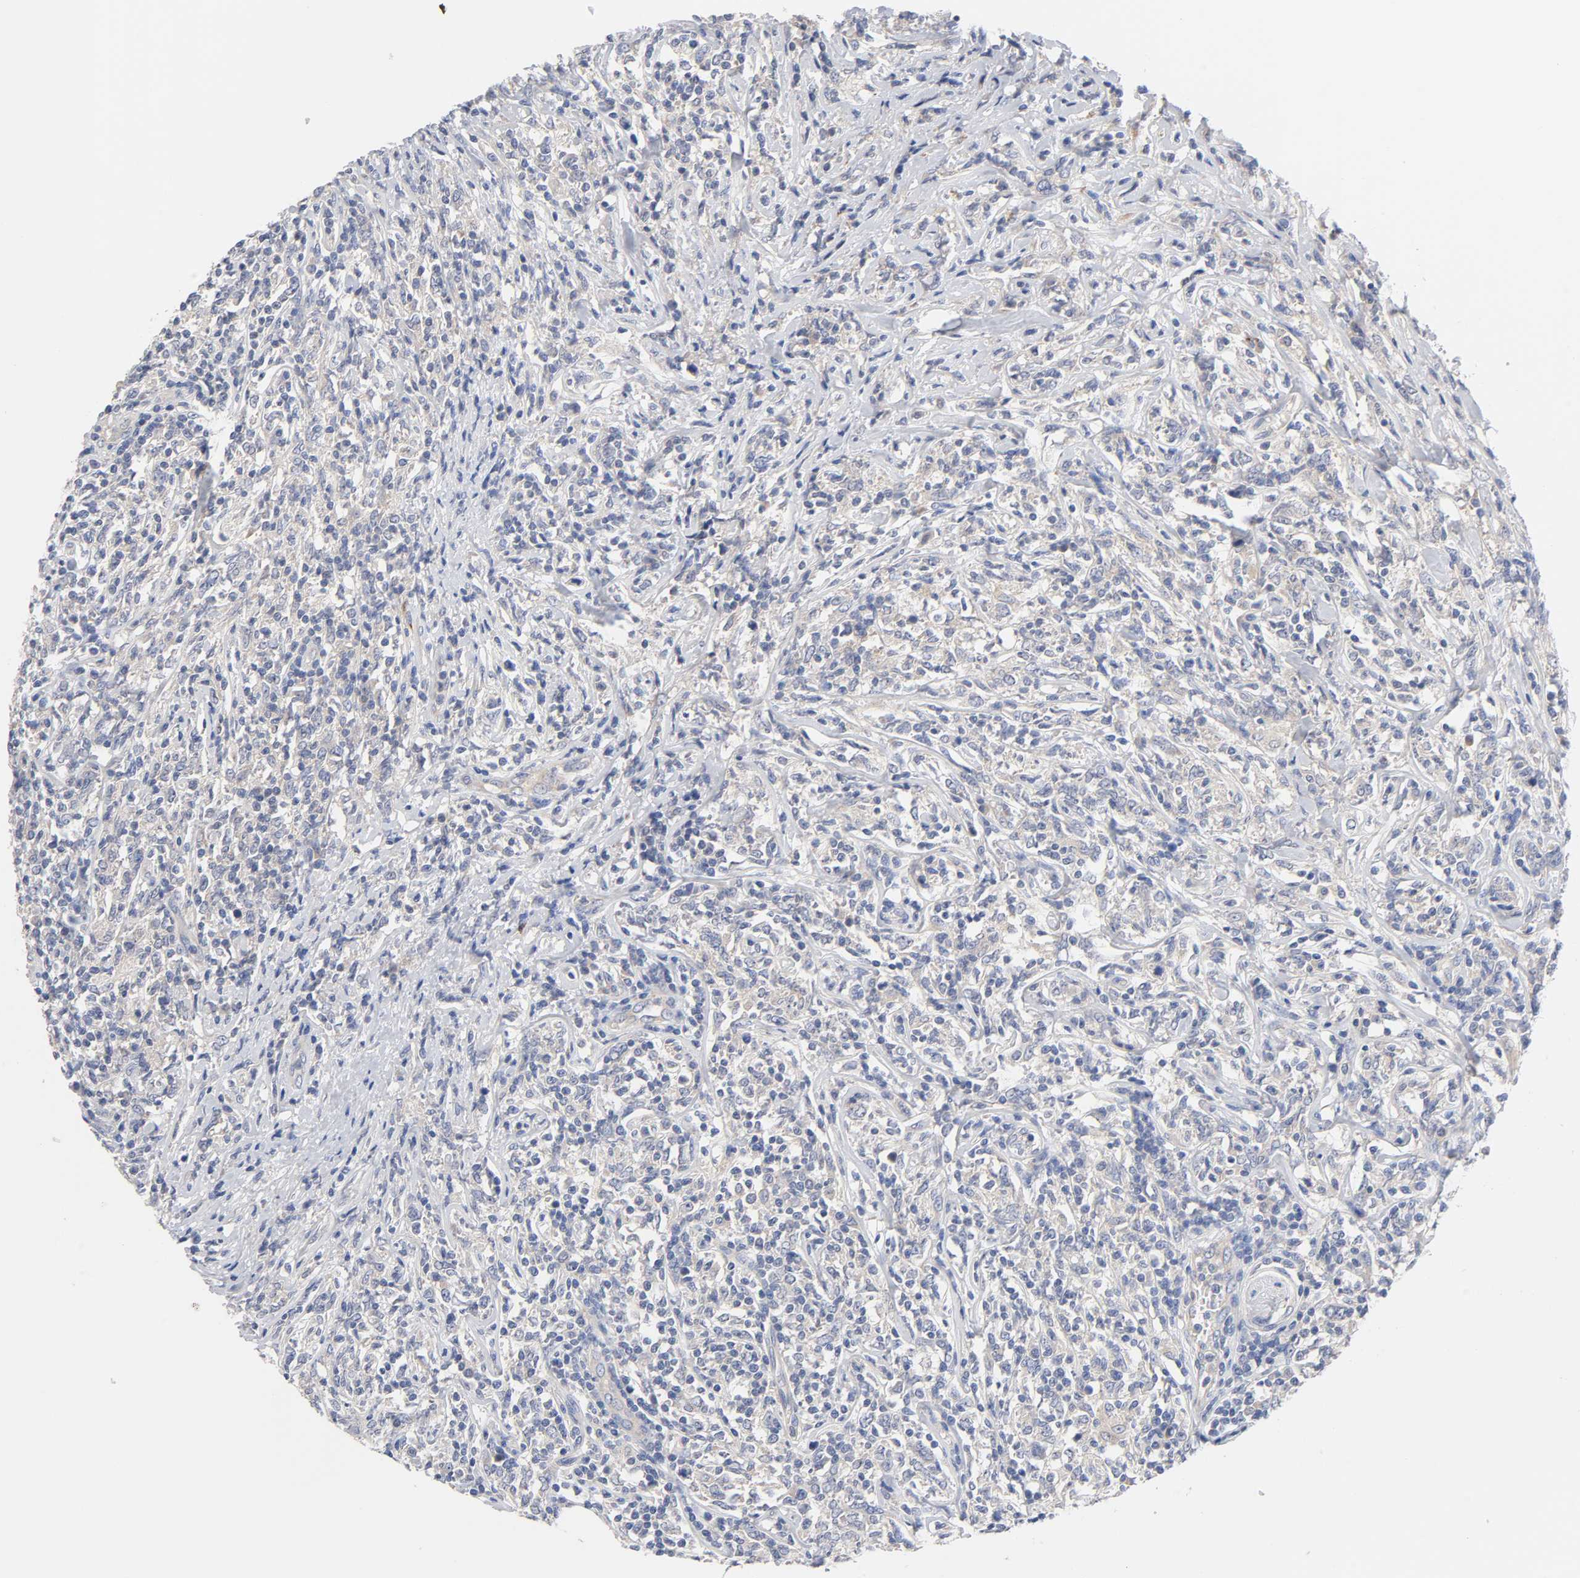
{"staining": {"intensity": "negative", "quantity": "none", "location": "none"}, "tissue": "lymphoma", "cell_type": "Tumor cells", "image_type": "cancer", "snomed": [{"axis": "morphology", "description": "Malignant lymphoma, non-Hodgkin's type, High grade"}, {"axis": "topography", "description": "Lymph node"}], "caption": "Lymphoma stained for a protein using immunohistochemistry exhibits no expression tumor cells.", "gene": "C17orf75", "patient": {"sex": "female", "age": 84}}